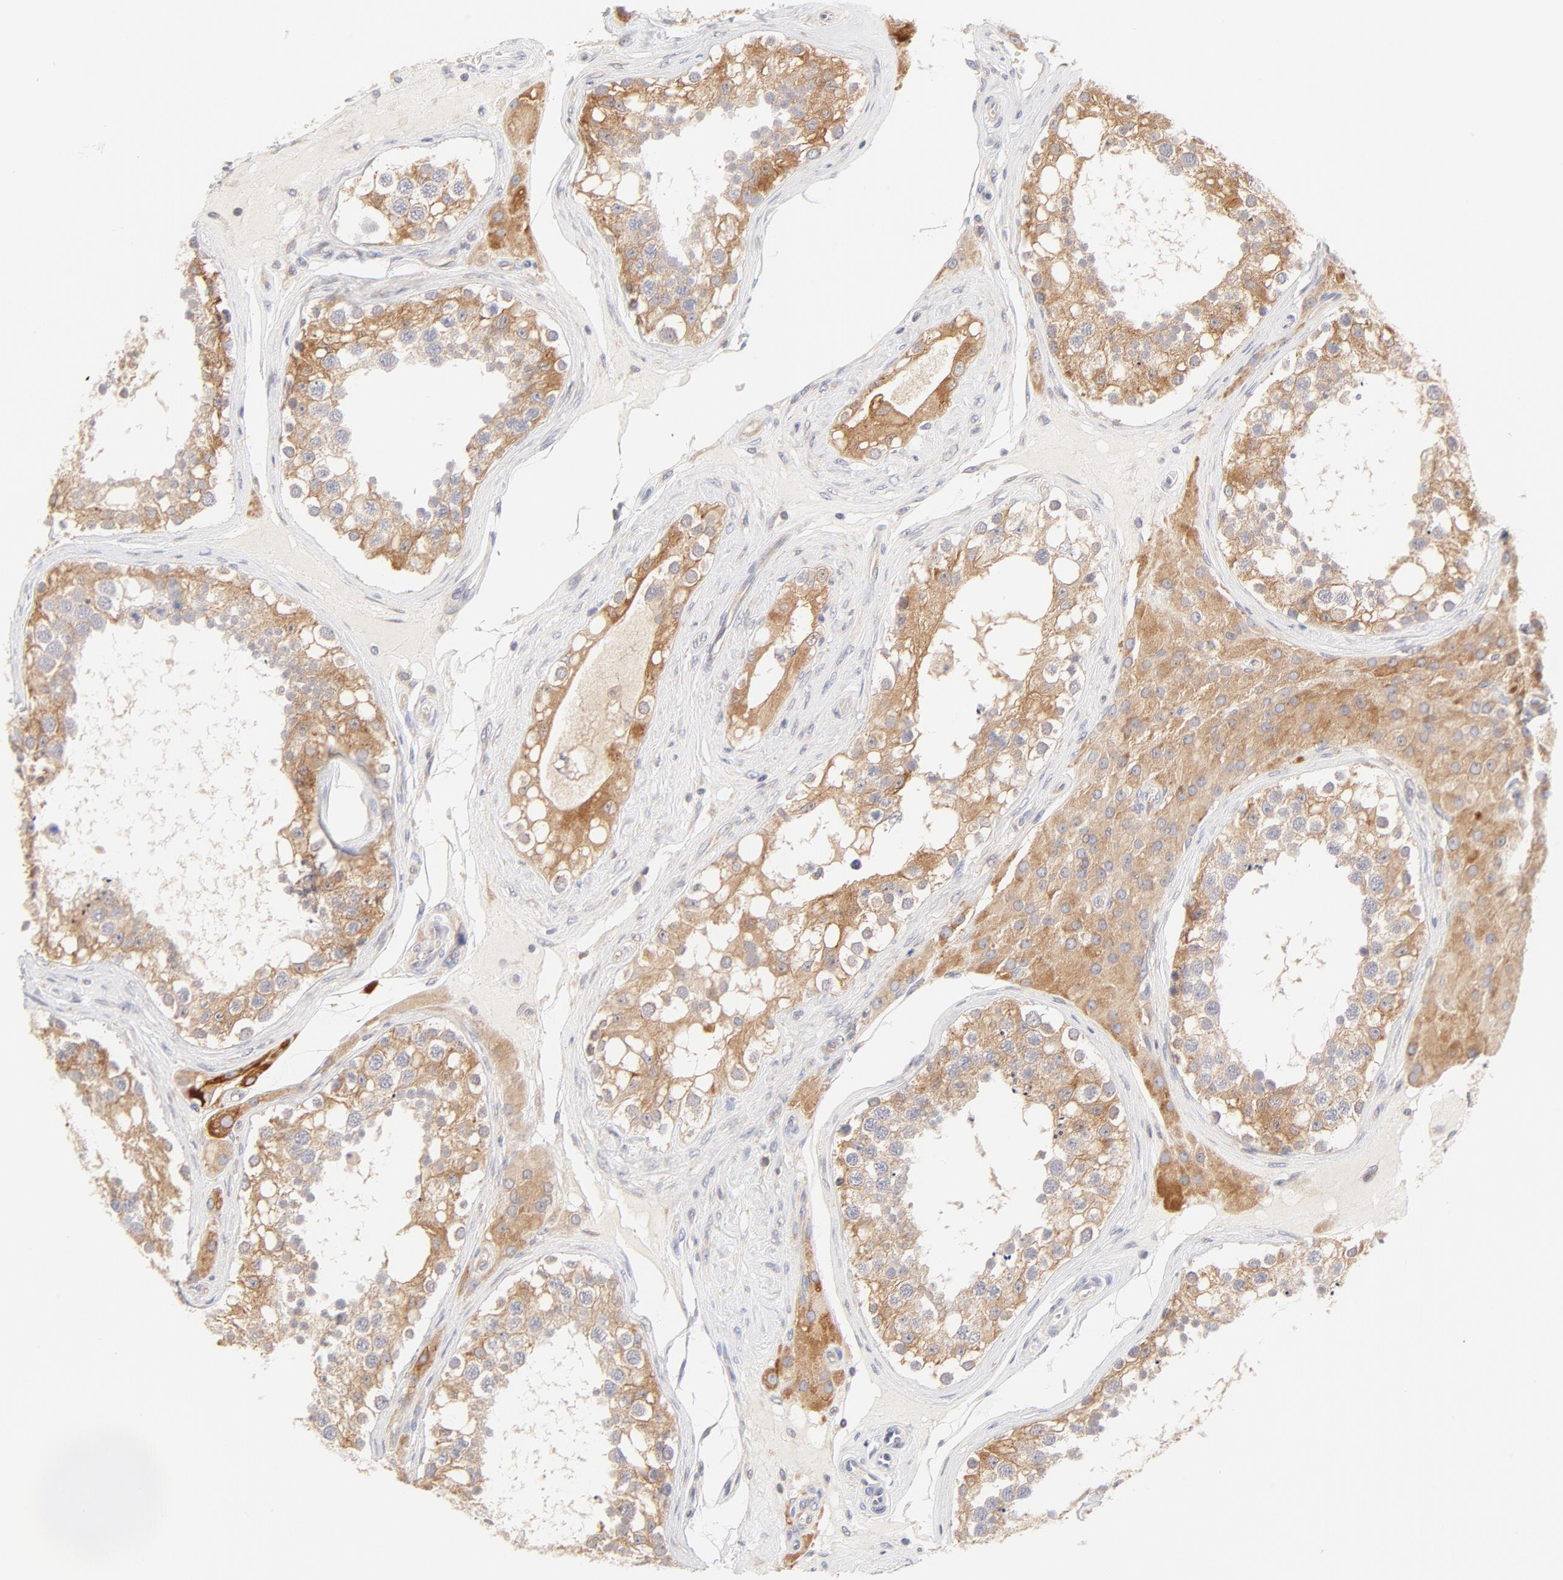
{"staining": {"intensity": "moderate", "quantity": ">75%", "location": "cytoplasmic/membranous"}, "tissue": "testis", "cell_type": "Cells in seminiferous ducts", "image_type": "normal", "snomed": [{"axis": "morphology", "description": "Normal tissue, NOS"}, {"axis": "topography", "description": "Testis"}], "caption": "Cells in seminiferous ducts show medium levels of moderate cytoplasmic/membranous staining in approximately >75% of cells in normal testis.", "gene": "RPS6KA1", "patient": {"sex": "male", "age": 68}}